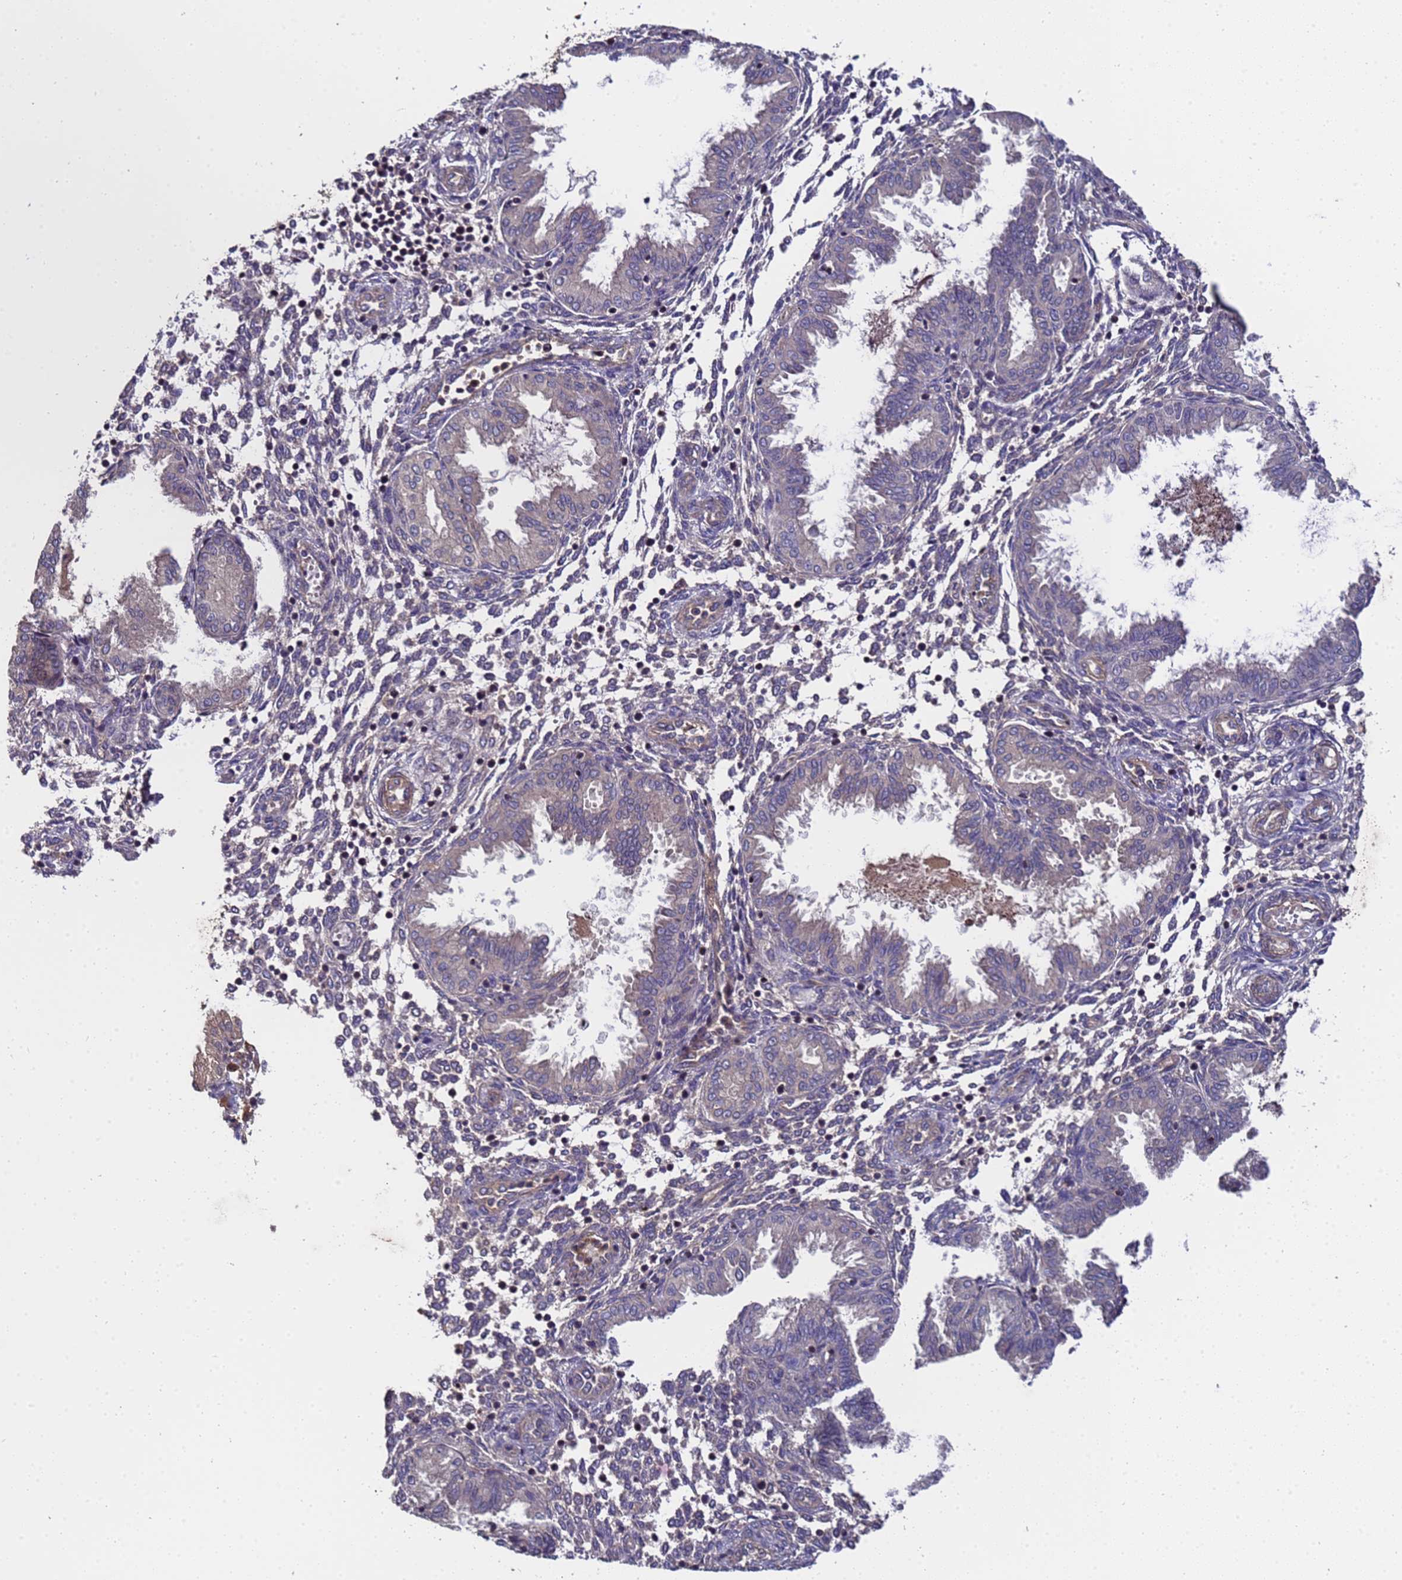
{"staining": {"intensity": "negative", "quantity": "none", "location": "none"}, "tissue": "endometrium", "cell_type": "Cells in endometrial stroma", "image_type": "normal", "snomed": [{"axis": "morphology", "description": "Normal tissue, NOS"}, {"axis": "topography", "description": "Endometrium"}], "caption": "Immunohistochemistry of benign endometrium reveals no positivity in cells in endometrial stroma.", "gene": "GSTCD", "patient": {"sex": "female", "age": 33}}